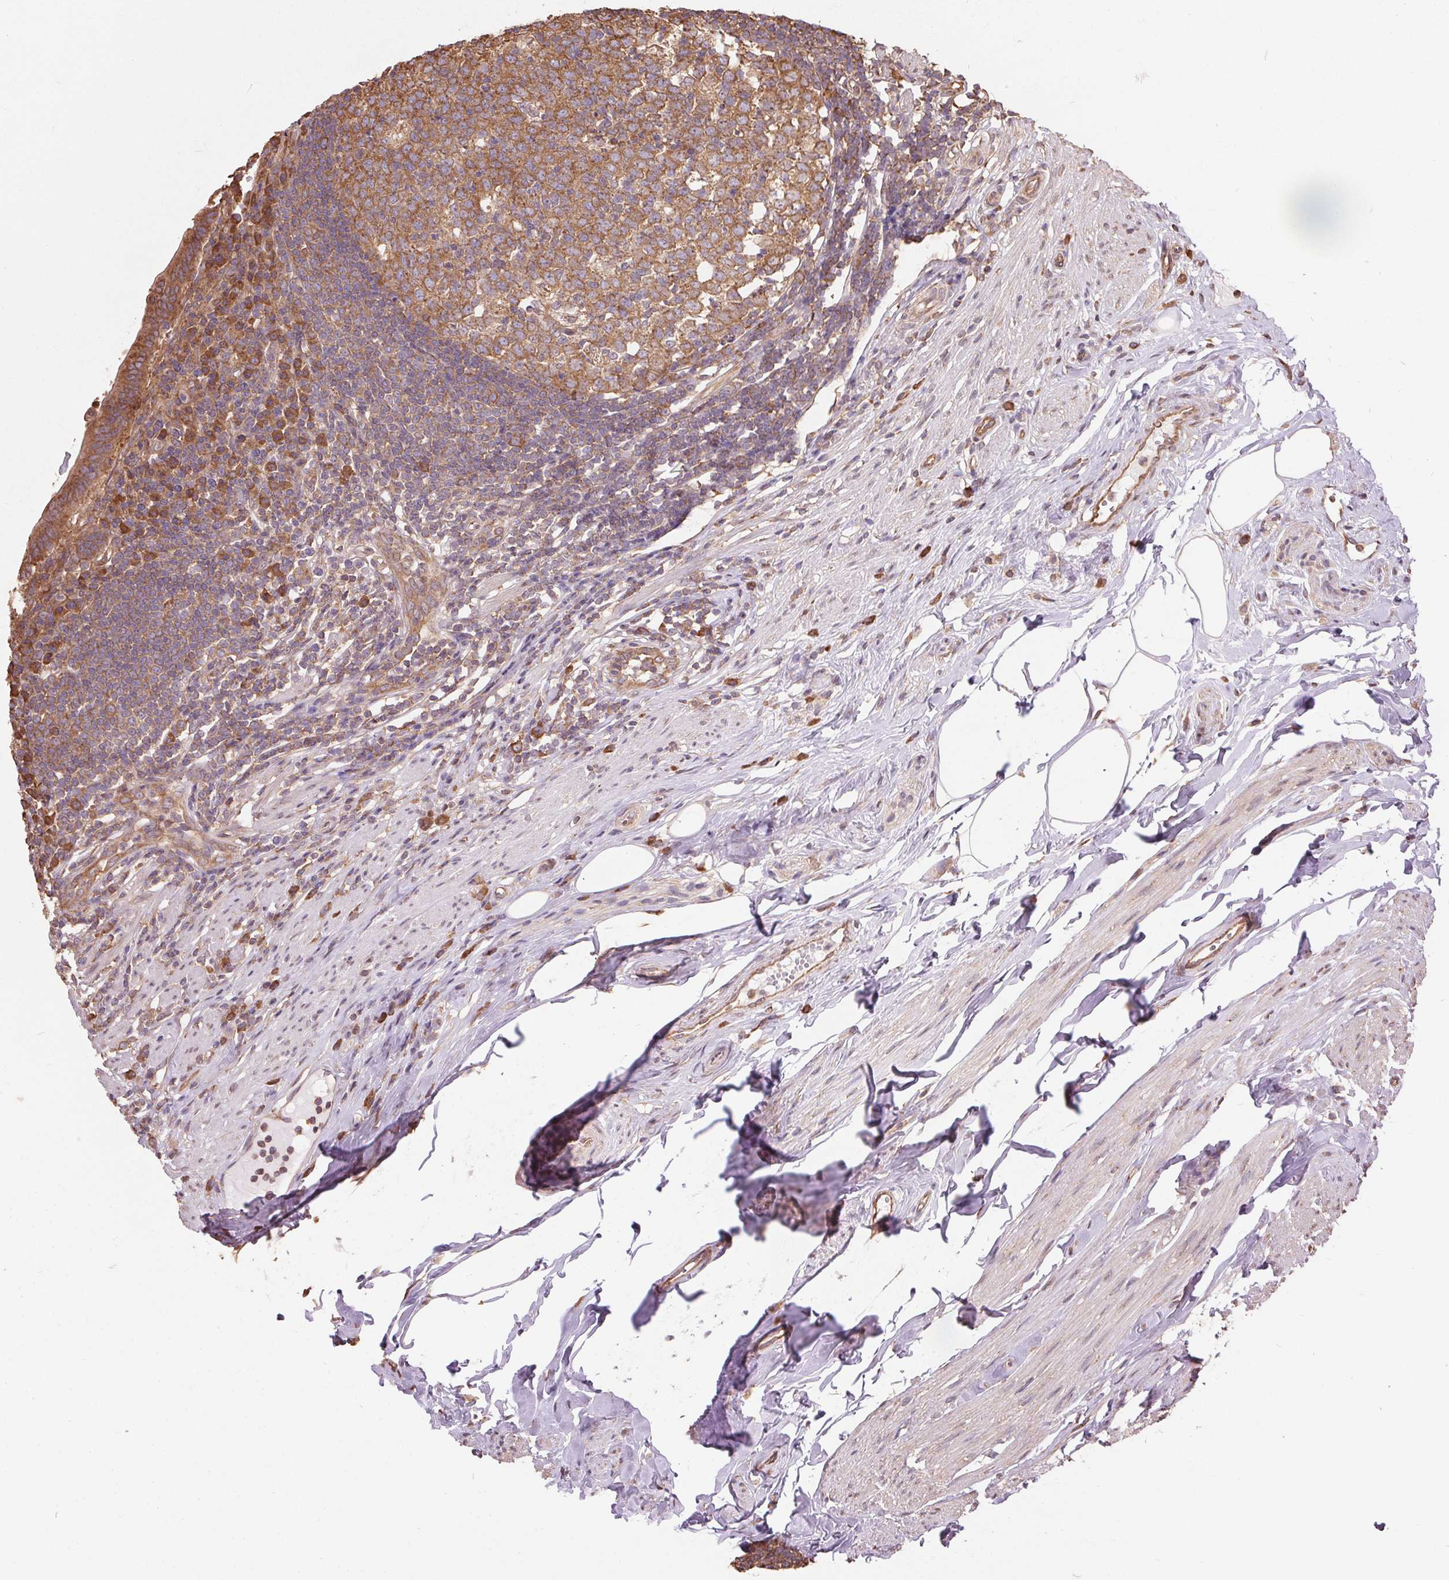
{"staining": {"intensity": "moderate", "quantity": ">75%", "location": "cytoplasmic/membranous"}, "tissue": "appendix", "cell_type": "Glandular cells", "image_type": "normal", "snomed": [{"axis": "morphology", "description": "Normal tissue, NOS"}, {"axis": "topography", "description": "Appendix"}], "caption": "Glandular cells show moderate cytoplasmic/membranous expression in approximately >75% of cells in benign appendix. (brown staining indicates protein expression, while blue staining denotes nuclei).", "gene": "EIF2S1", "patient": {"sex": "female", "age": 56}}